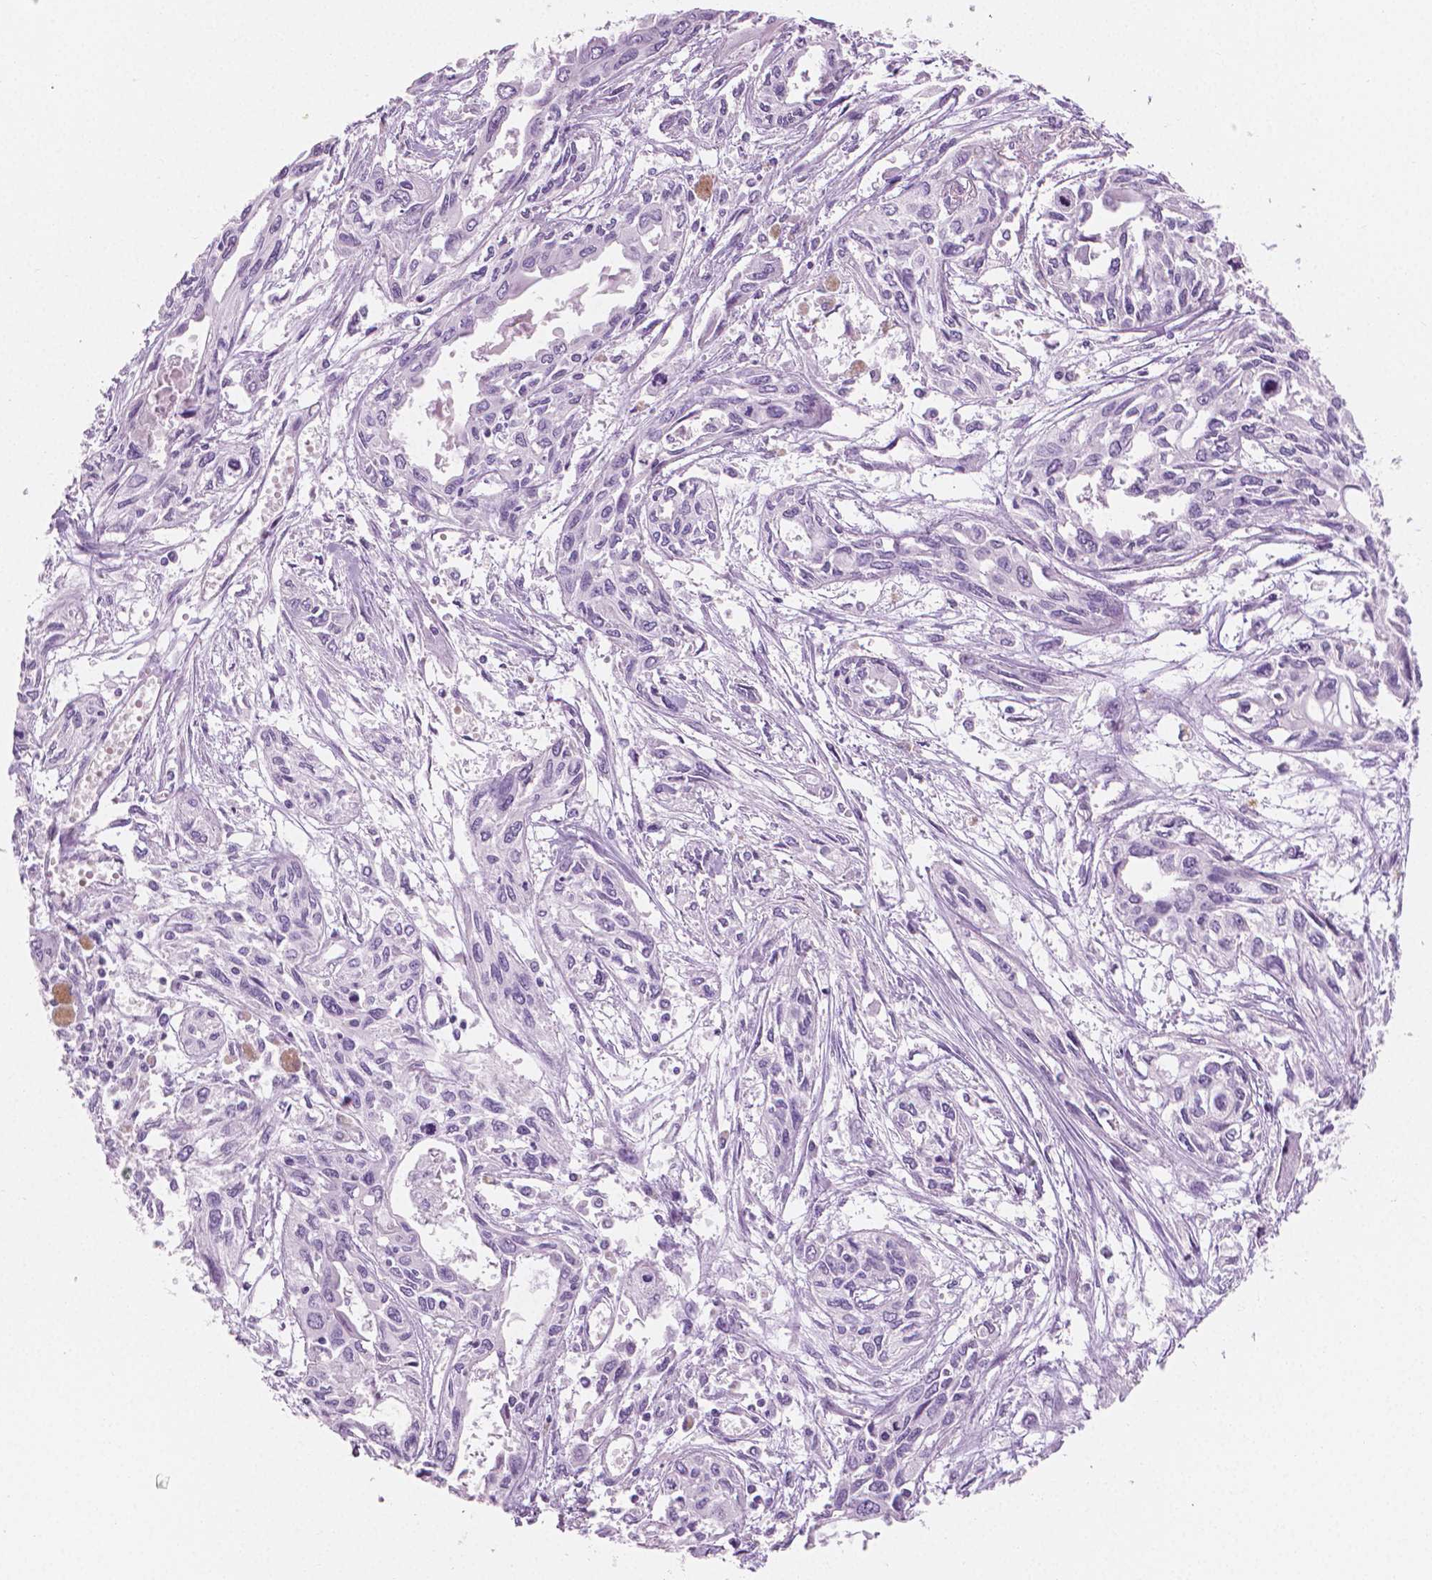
{"staining": {"intensity": "negative", "quantity": "none", "location": "none"}, "tissue": "pancreatic cancer", "cell_type": "Tumor cells", "image_type": "cancer", "snomed": [{"axis": "morphology", "description": "Adenocarcinoma, NOS"}, {"axis": "topography", "description": "Pancreas"}], "caption": "Micrograph shows no significant protein positivity in tumor cells of pancreatic cancer (adenocarcinoma).", "gene": "PLIN4", "patient": {"sex": "female", "age": 55}}